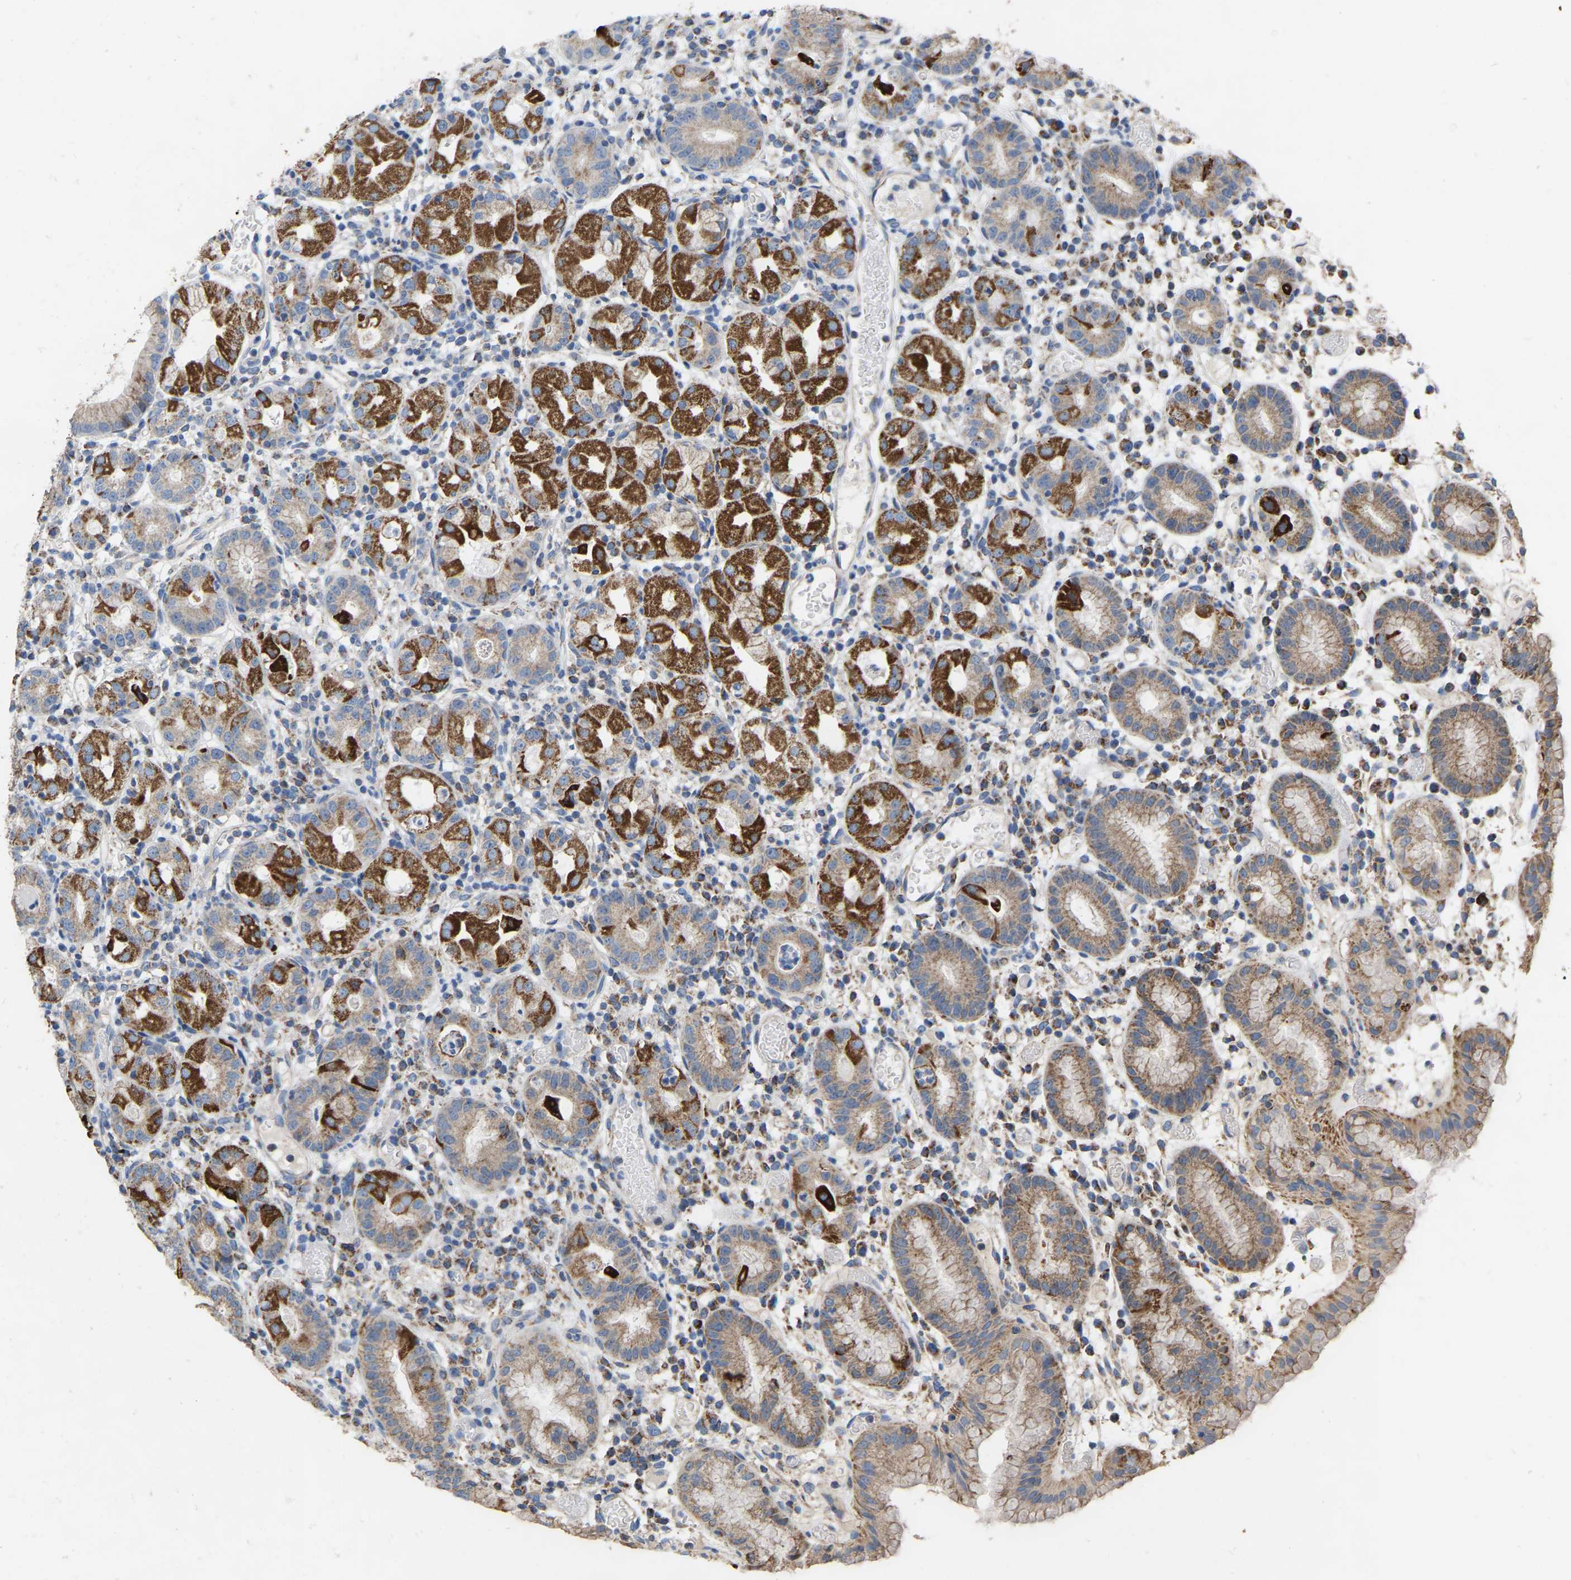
{"staining": {"intensity": "strong", "quantity": "25%-75%", "location": "cytoplasmic/membranous"}, "tissue": "stomach", "cell_type": "Glandular cells", "image_type": "normal", "snomed": [{"axis": "morphology", "description": "Normal tissue, NOS"}, {"axis": "topography", "description": "Stomach"}, {"axis": "topography", "description": "Stomach, lower"}], "caption": "A brown stain labels strong cytoplasmic/membranous expression of a protein in glandular cells of benign human stomach. The staining is performed using DAB brown chromogen to label protein expression. The nuclei are counter-stained blue using hematoxylin.", "gene": "CBLB", "patient": {"sex": "female", "age": 75}}